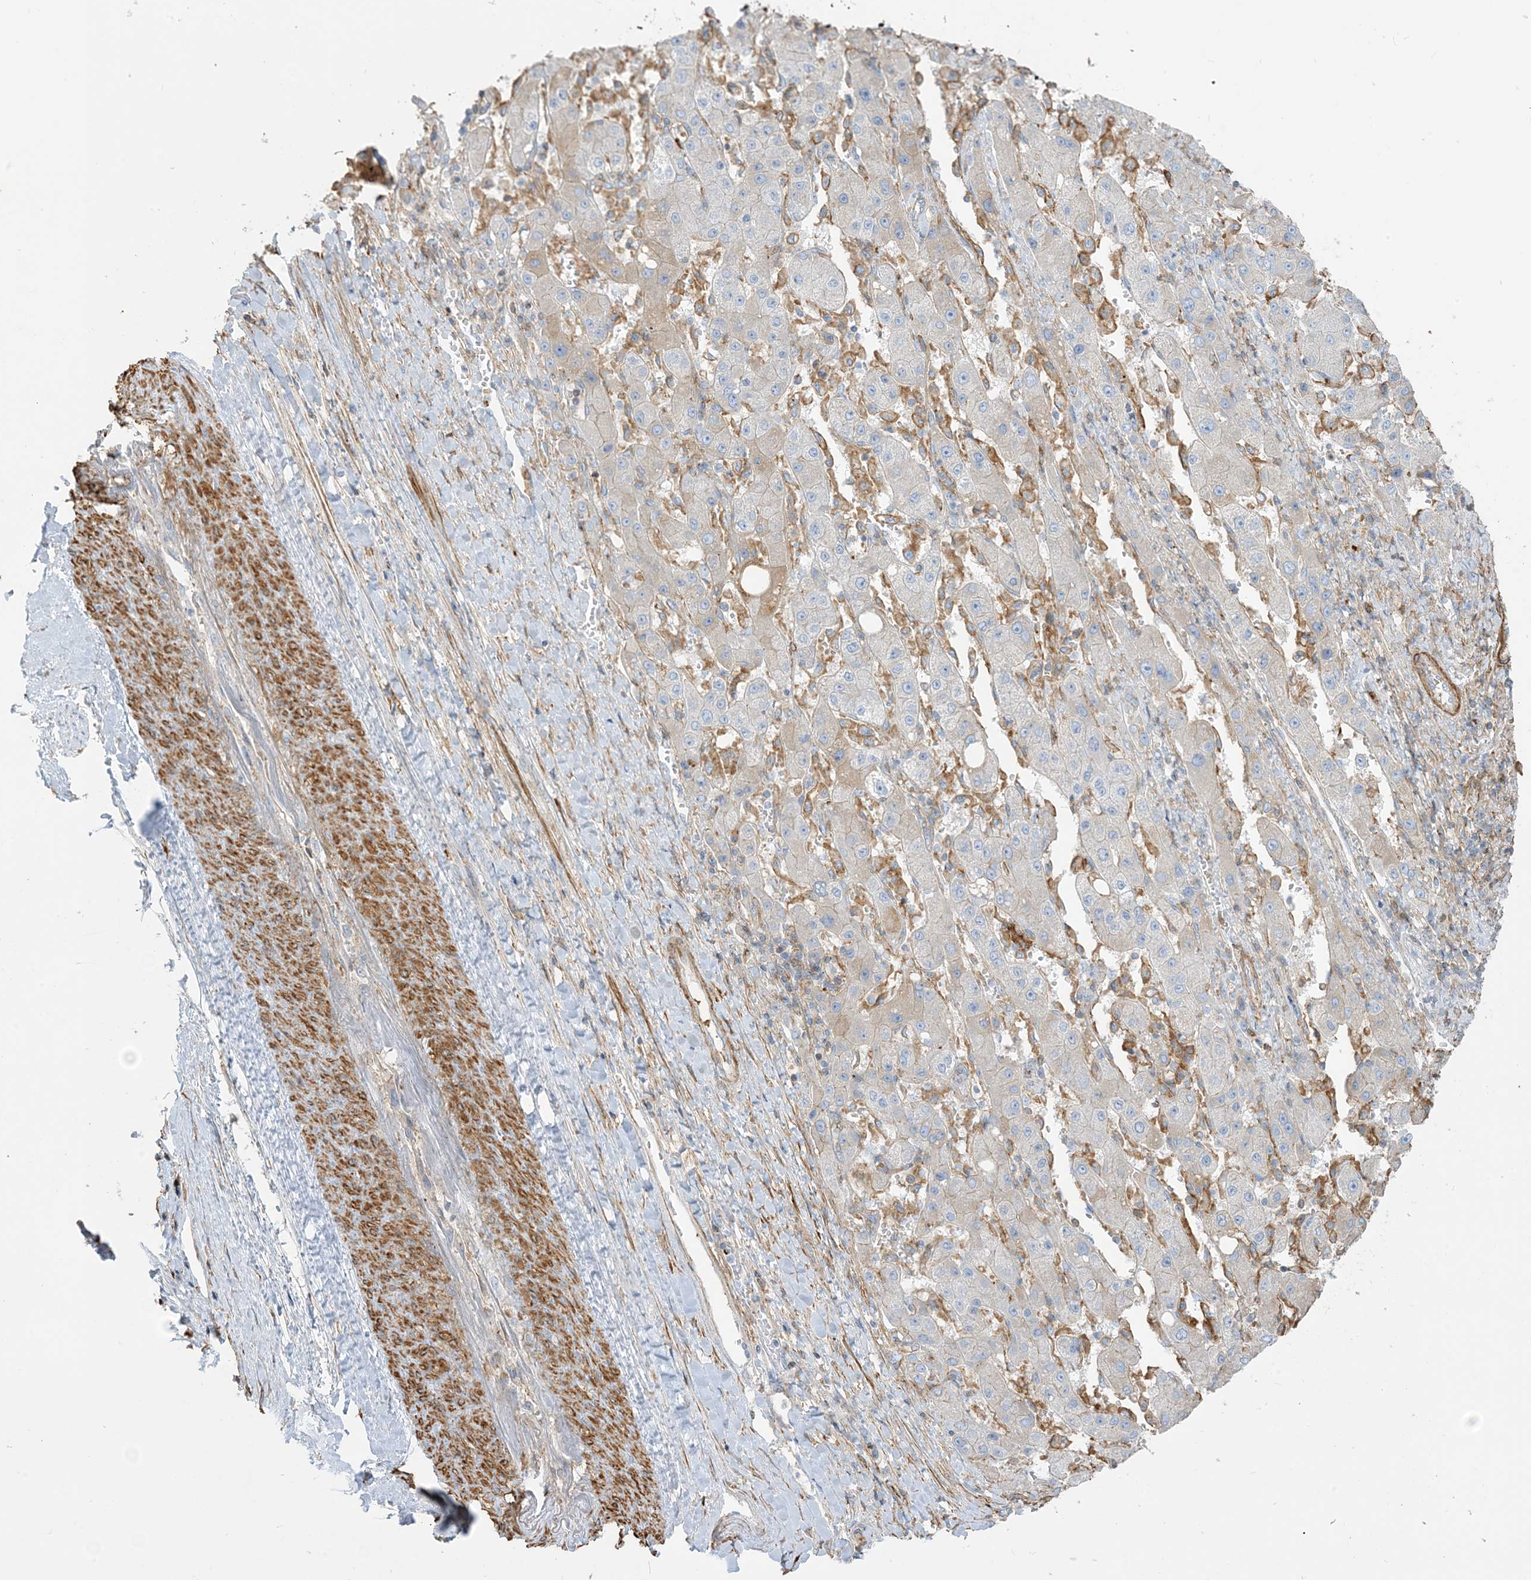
{"staining": {"intensity": "negative", "quantity": "none", "location": "none"}, "tissue": "liver cancer", "cell_type": "Tumor cells", "image_type": "cancer", "snomed": [{"axis": "morphology", "description": "Carcinoma, Hepatocellular, NOS"}, {"axis": "topography", "description": "Liver"}], "caption": "This is an IHC photomicrograph of liver hepatocellular carcinoma. There is no expression in tumor cells.", "gene": "GTF3C2", "patient": {"sex": "female", "age": 73}}